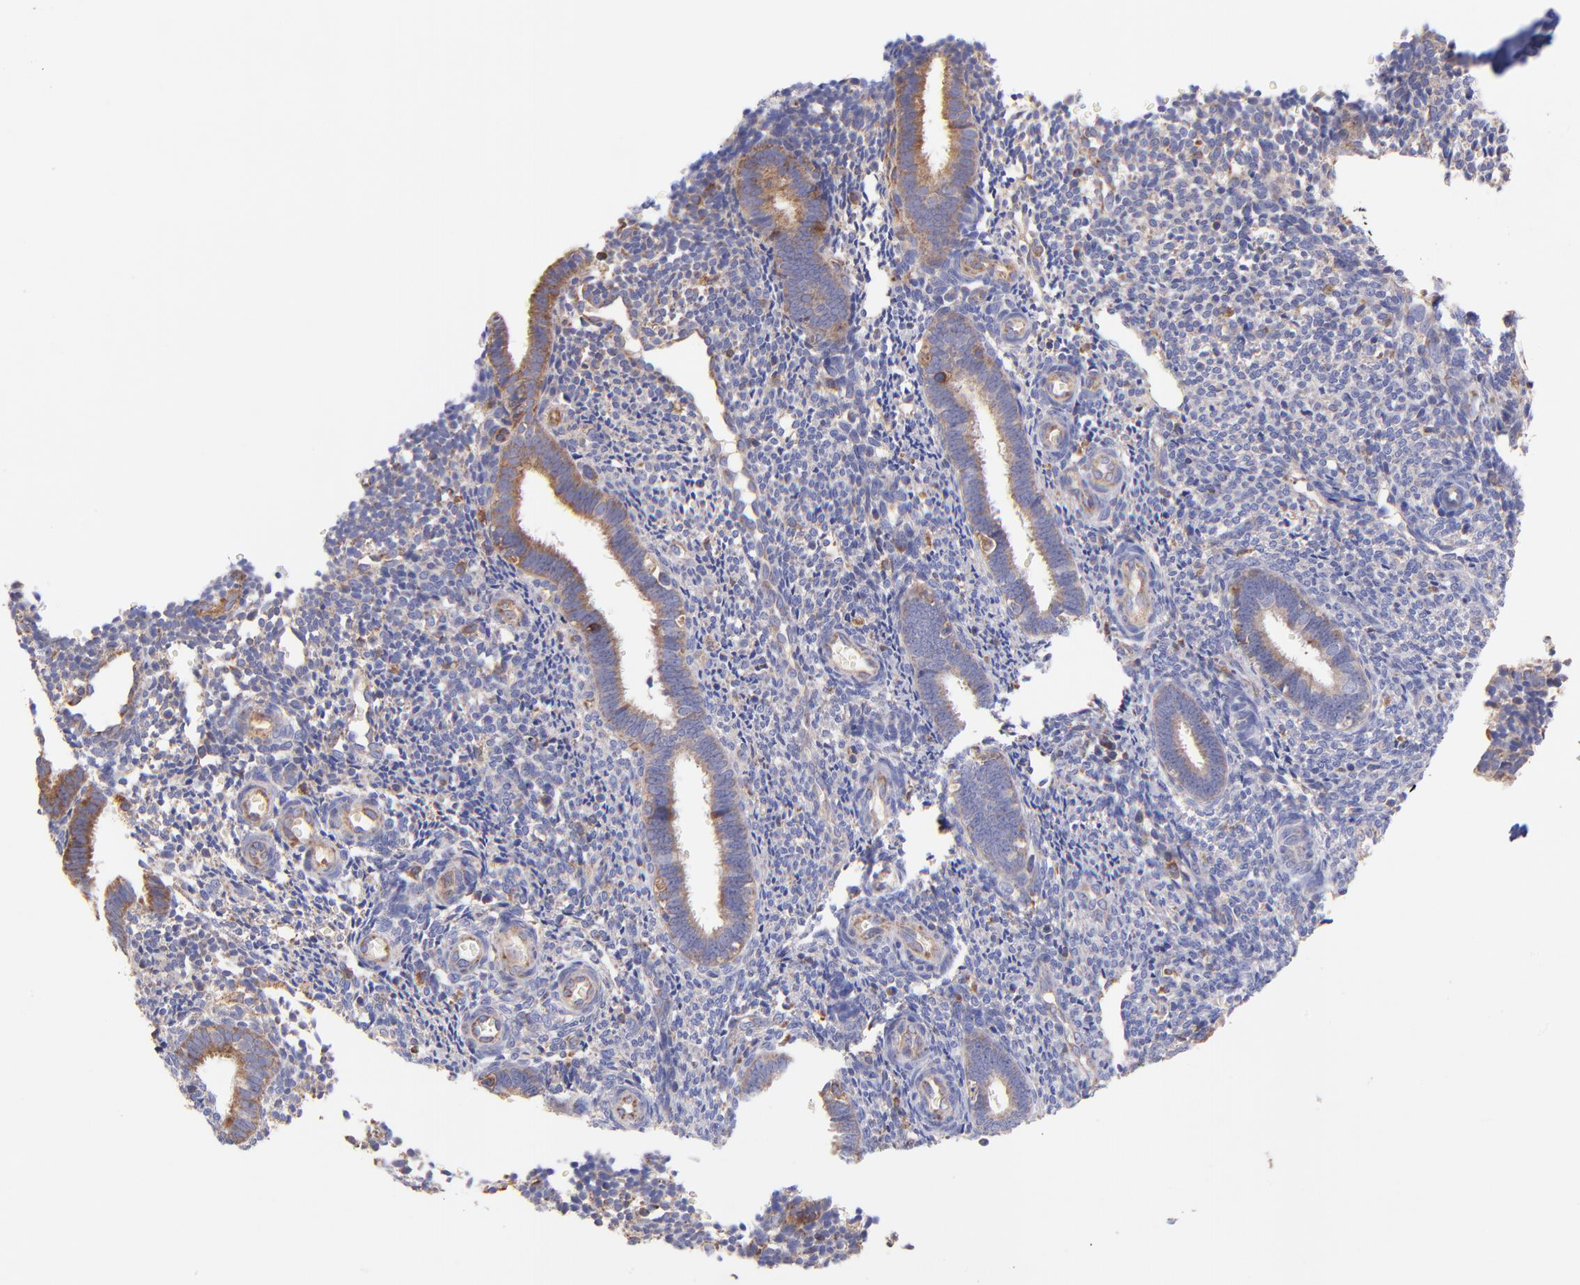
{"staining": {"intensity": "weak", "quantity": "<25%", "location": "cytoplasmic/membranous"}, "tissue": "endometrium", "cell_type": "Cells in endometrial stroma", "image_type": "normal", "snomed": [{"axis": "morphology", "description": "Normal tissue, NOS"}, {"axis": "topography", "description": "Endometrium"}], "caption": "Cells in endometrial stroma are negative for brown protein staining in normal endometrium. Nuclei are stained in blue.", "gene": "PREX1", "patient": {"sex": "female", "age": 27}}